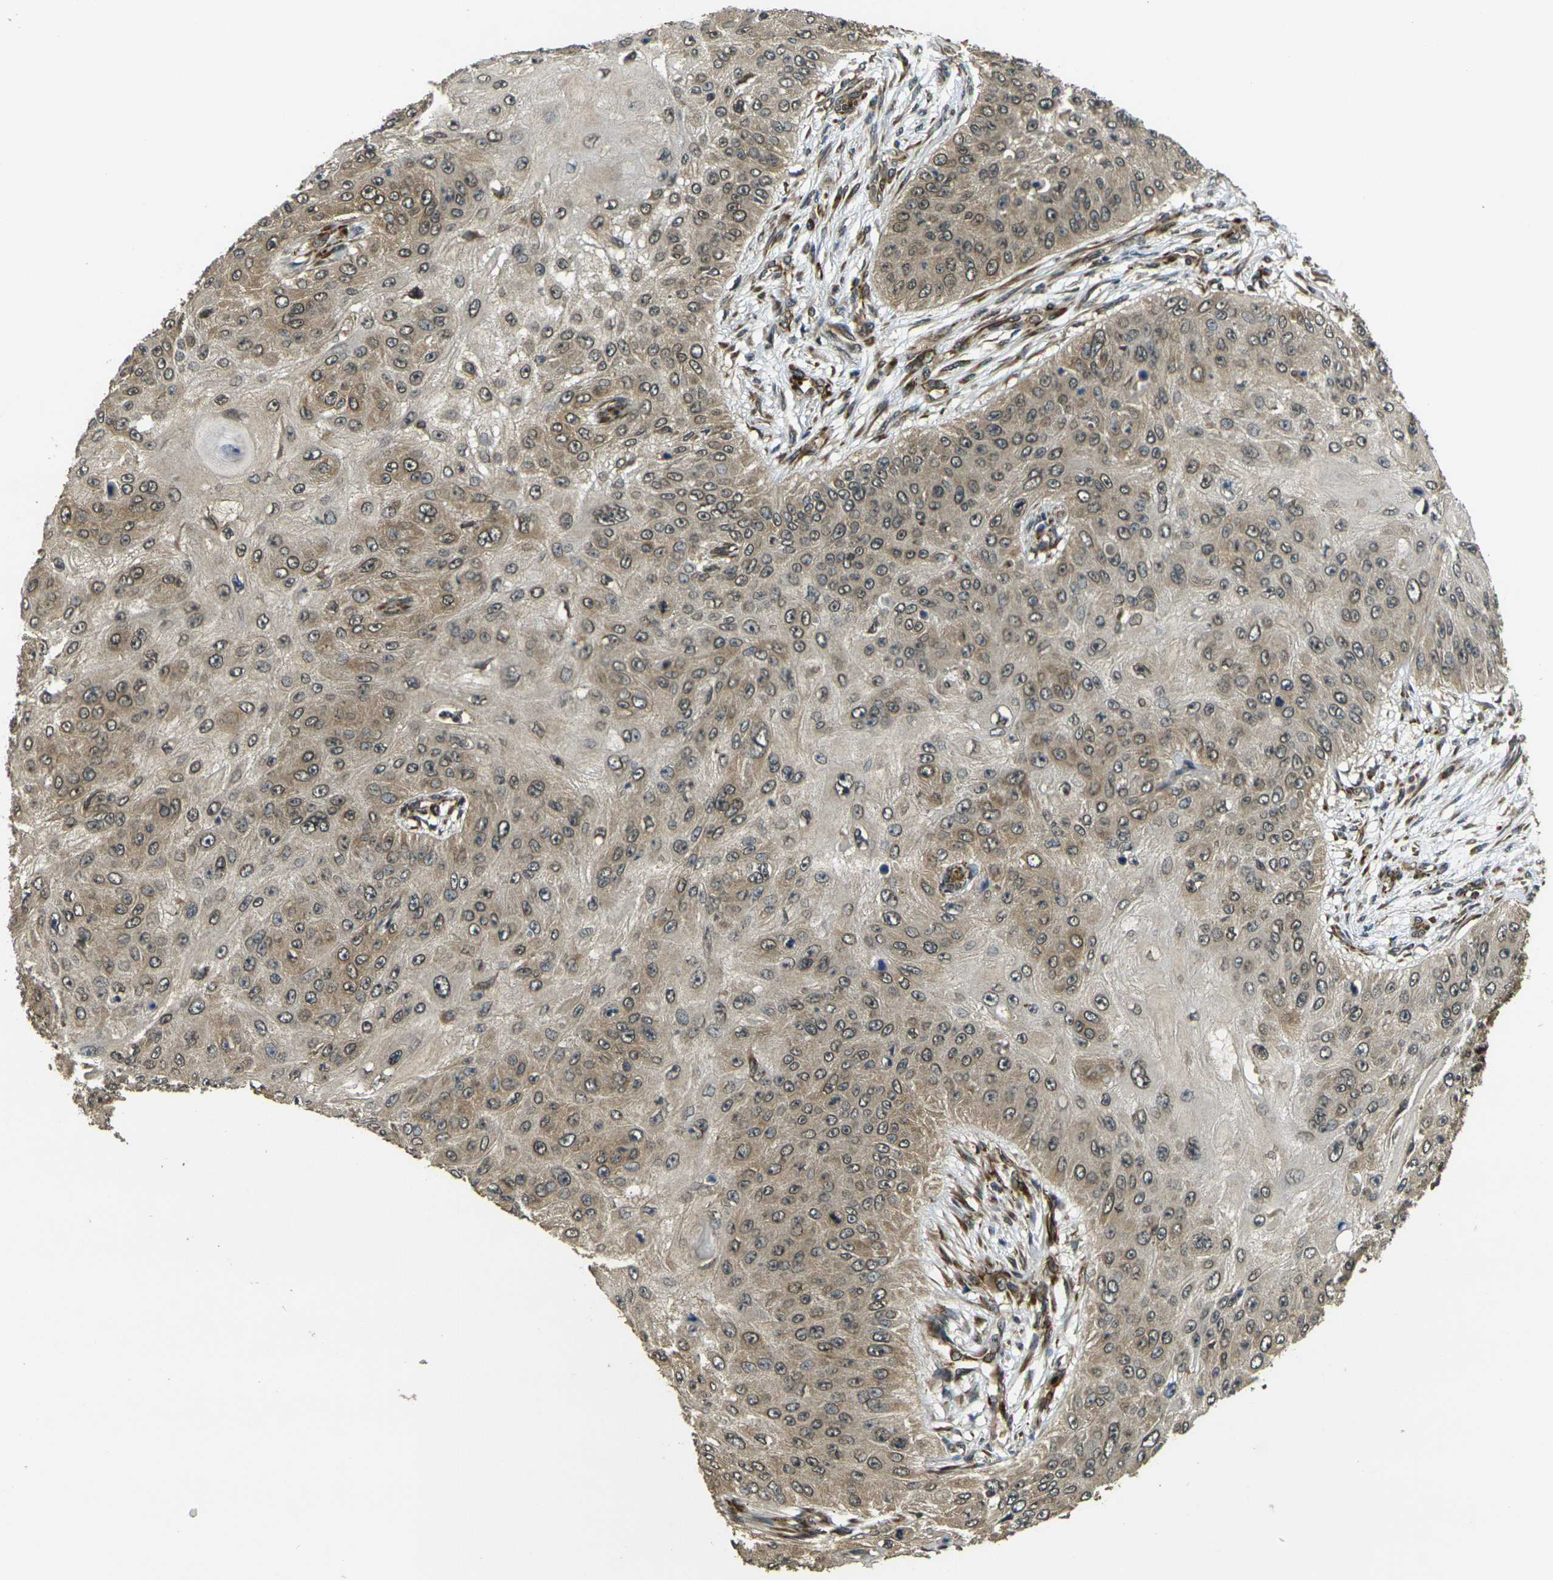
{"staining": {"intensity": "weak", "quantity": ">75%", "location": "cytoplasmic/membranous,nuclear"}, "tissue": "skin cancer", "cell_type": "Tumor cells", "image_type": "cancer", "snomed": [{"axis": "morphology", "description": "Squamous cell carcinoma, NOS"}, {"axis": "topography", "description": "Skin"}], "caption": "Skin cancer (squamous cell carcinoma) tissue demonstrates weak cytoplasmic/membranous and nuclear staining in approximately >75% of tumor cells The protein of interest is shown in brown color, while the nuclei are stained blue.", "gene": "FUT11", "patient": {"sex": "female", "age": 80}}